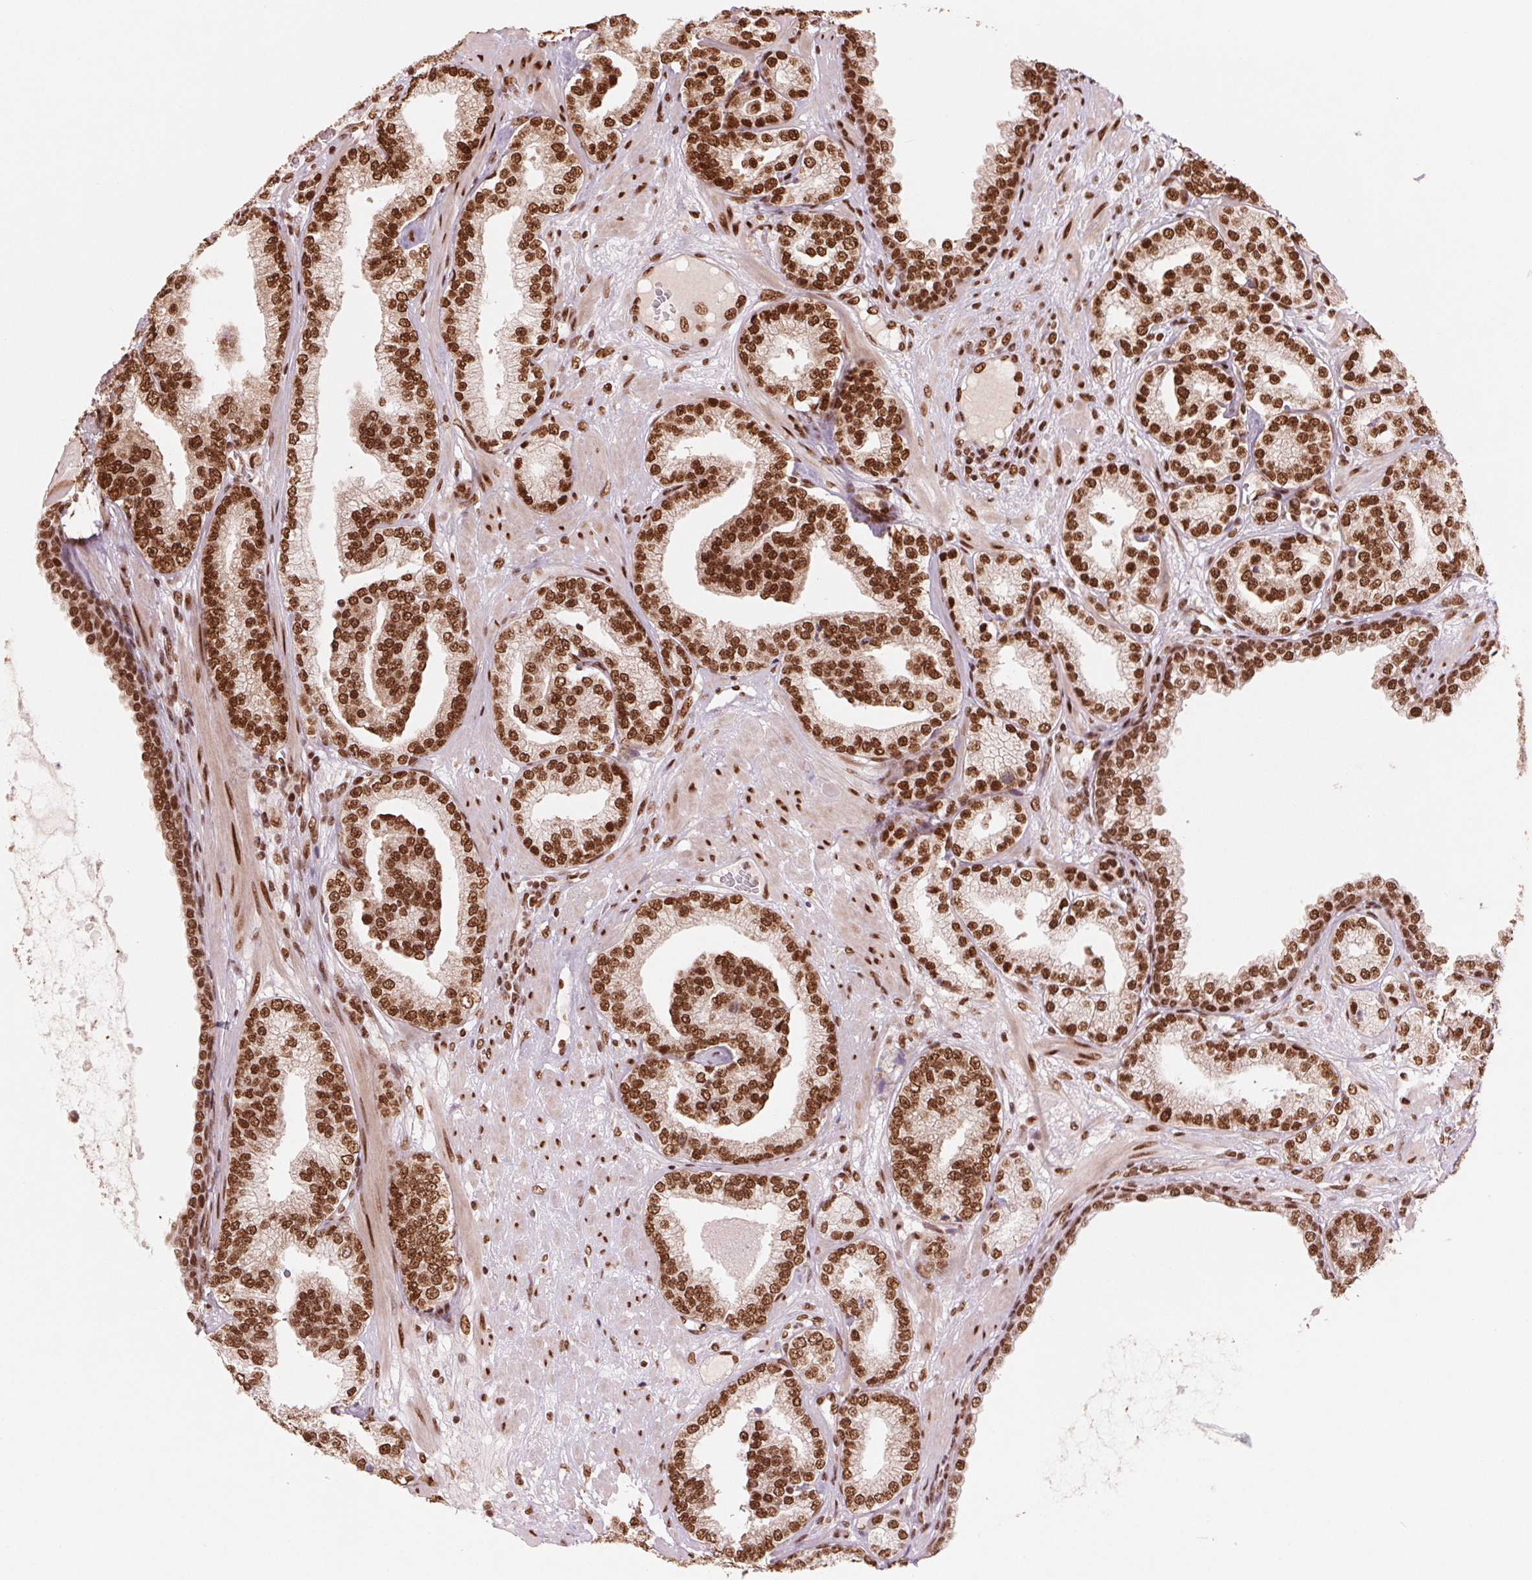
{"staining": {"intensity": "strong", "quantity": ">75%", "location": "nuclear"}, "tissue": "prostate cancer", "cell_type": "Tumor cells", "image_type": "cancer", "snomed": [{"axis": "morphology", "description": "Adenocarcinoma, High grade"}, {"axis": "topography", "description": "Prostate"}], "caption": "This photomicrograph reveals adenocarcinoma (high-grade) (prostate) stained with immunohistochemistry (IHC) to label a protein in brown. The nuclear of tumor cells show strong positivity for the protein. Nuclei are counter-stained blue.", "gene": "TTLL9", "patient": {"sex": "male", "age": 62}}